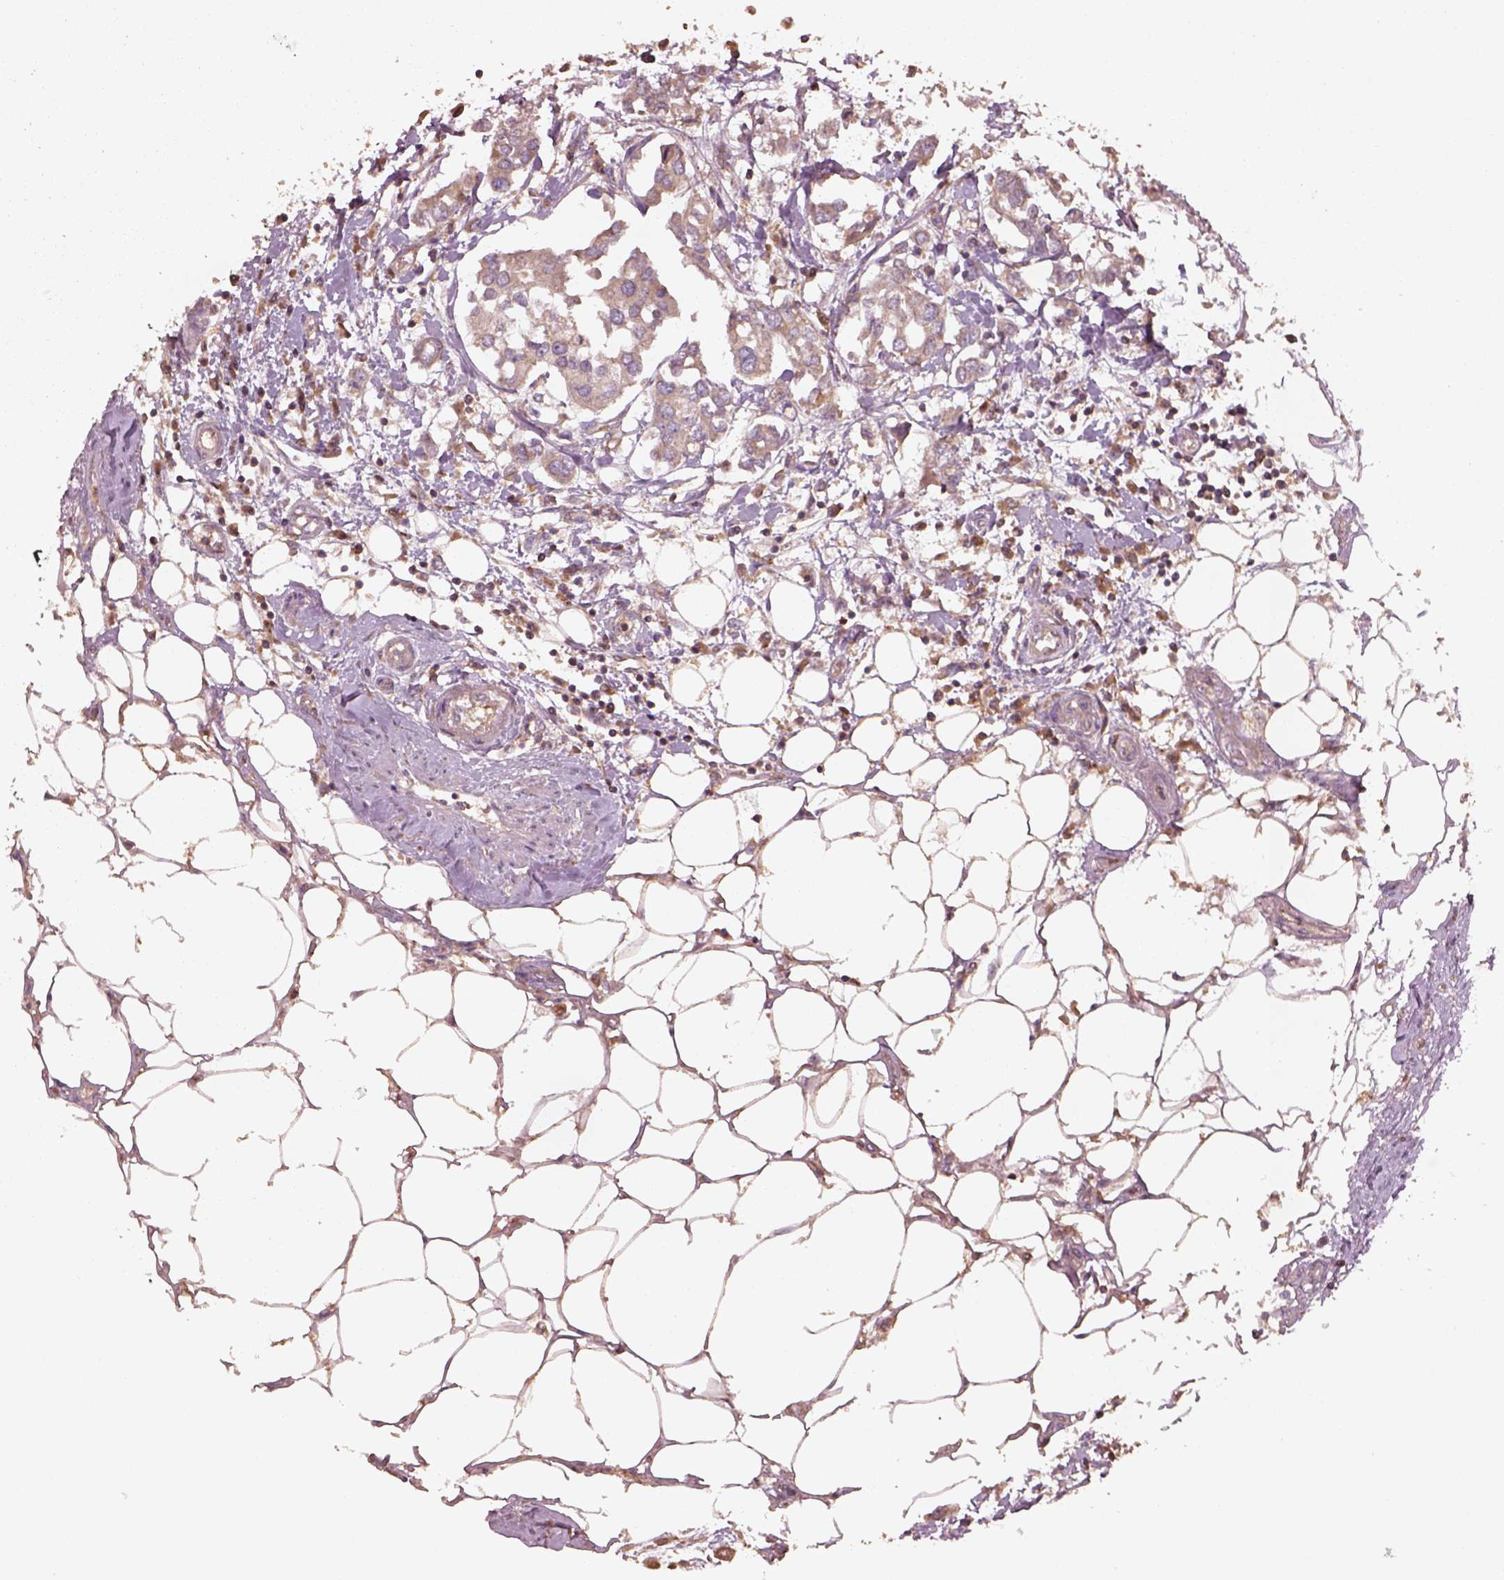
{"staining": {"intensity": "weak", "quantity": "25%-75%", "location": "cytoplasmic/membranous"}, "tissue": "breast cancer", "cell_type": "Tumor cells", "image_type": "cancer", "snomed": [{"axis": "morphology", "description": "Duct carcinoma"}, {"axis": "topography", "description": "Breast"}], "caption": "Breast cancer (intraductal carcinoma) stained with a protein marker displays weak staining in tumor cells.", "gene": "TRADD", "patient": {"sex": "female", "age": 83}}